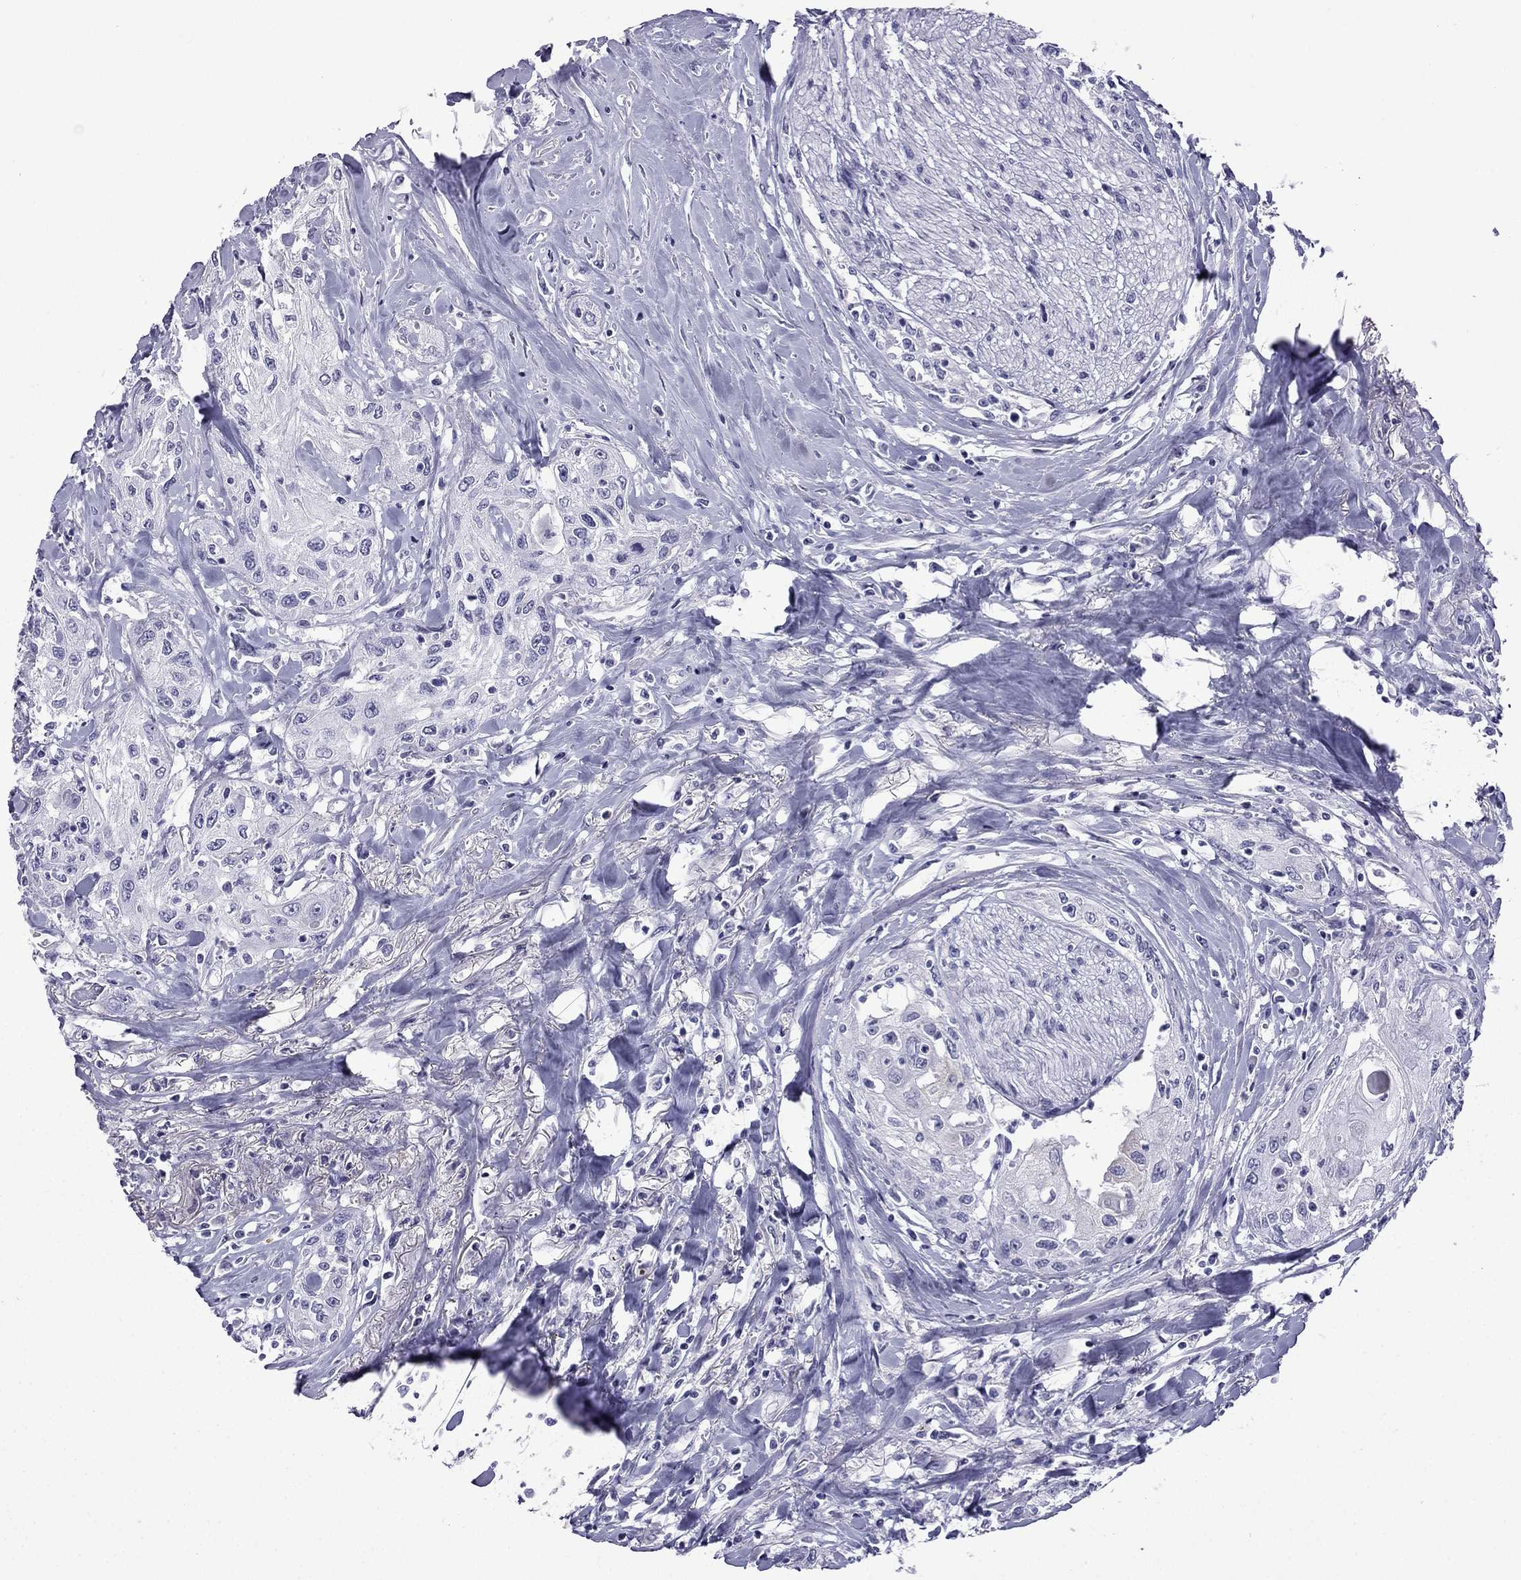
{"staining": {"intensity": "negative", "quantity": "none", "location": "none"}, "tissue": "head and neck cancer", "cell_type": "Tumor cells", "image_type": "cancer", "snomed": [{"axis": "morphology", "description": "Normal tissue, NOS"}, {"axis": "morphology", "description": "Squamous cell carcinoma, NOS"}, {"axis": "topography", "description": "Oral tissue"}, {"axis": "topography", "description": "Peripheral nerve tissue"}, {"axis": "topography", "description": "Head-Neck"}], "caption": "IHC of human squamous cell carcinoma (head and neck) shows no expression in tumor cells.", "gene": "GJA8", "patient": {"sex": "female", "age": 59}}